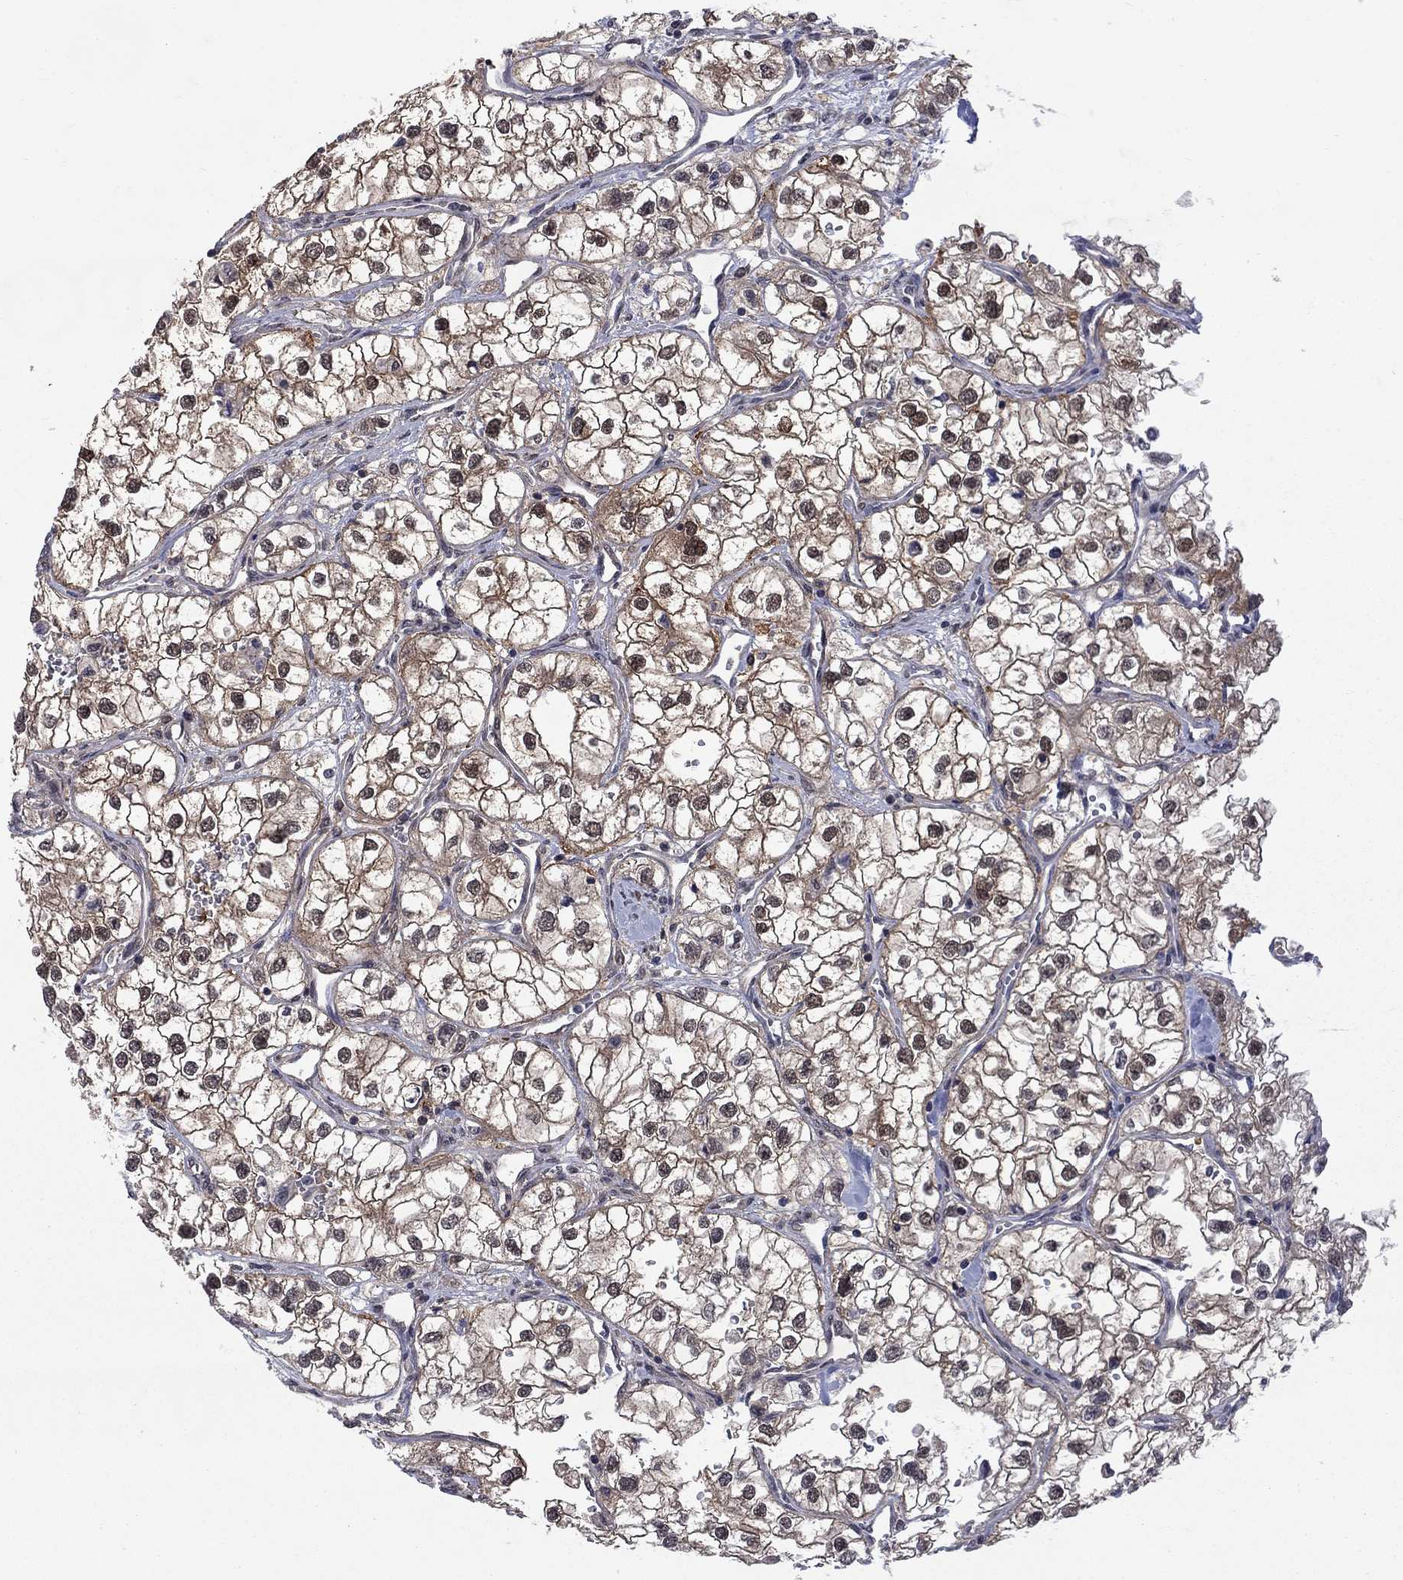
{"staining": {"intensity": "strong", "quantity": "25%-75%", "location": "cytoplasmic/membranous,nuclear"}, "tissue": "renal cancer", "cell_type": "Tumor cells", "image_type": "cancer", "snomed": [{"axis": "morphology", "description": "Adenocarcinoma, NOS"}, {"axis": "topography", "description": "Kidney"}], "caption": "Protein expression analysis of renal cancer displays strong cytoplasmic/membranous and nuclear expression in about 25%-75% of tumor cells.", "gene": "CBR1", "patient": {"sex": "male", "age": 59}}